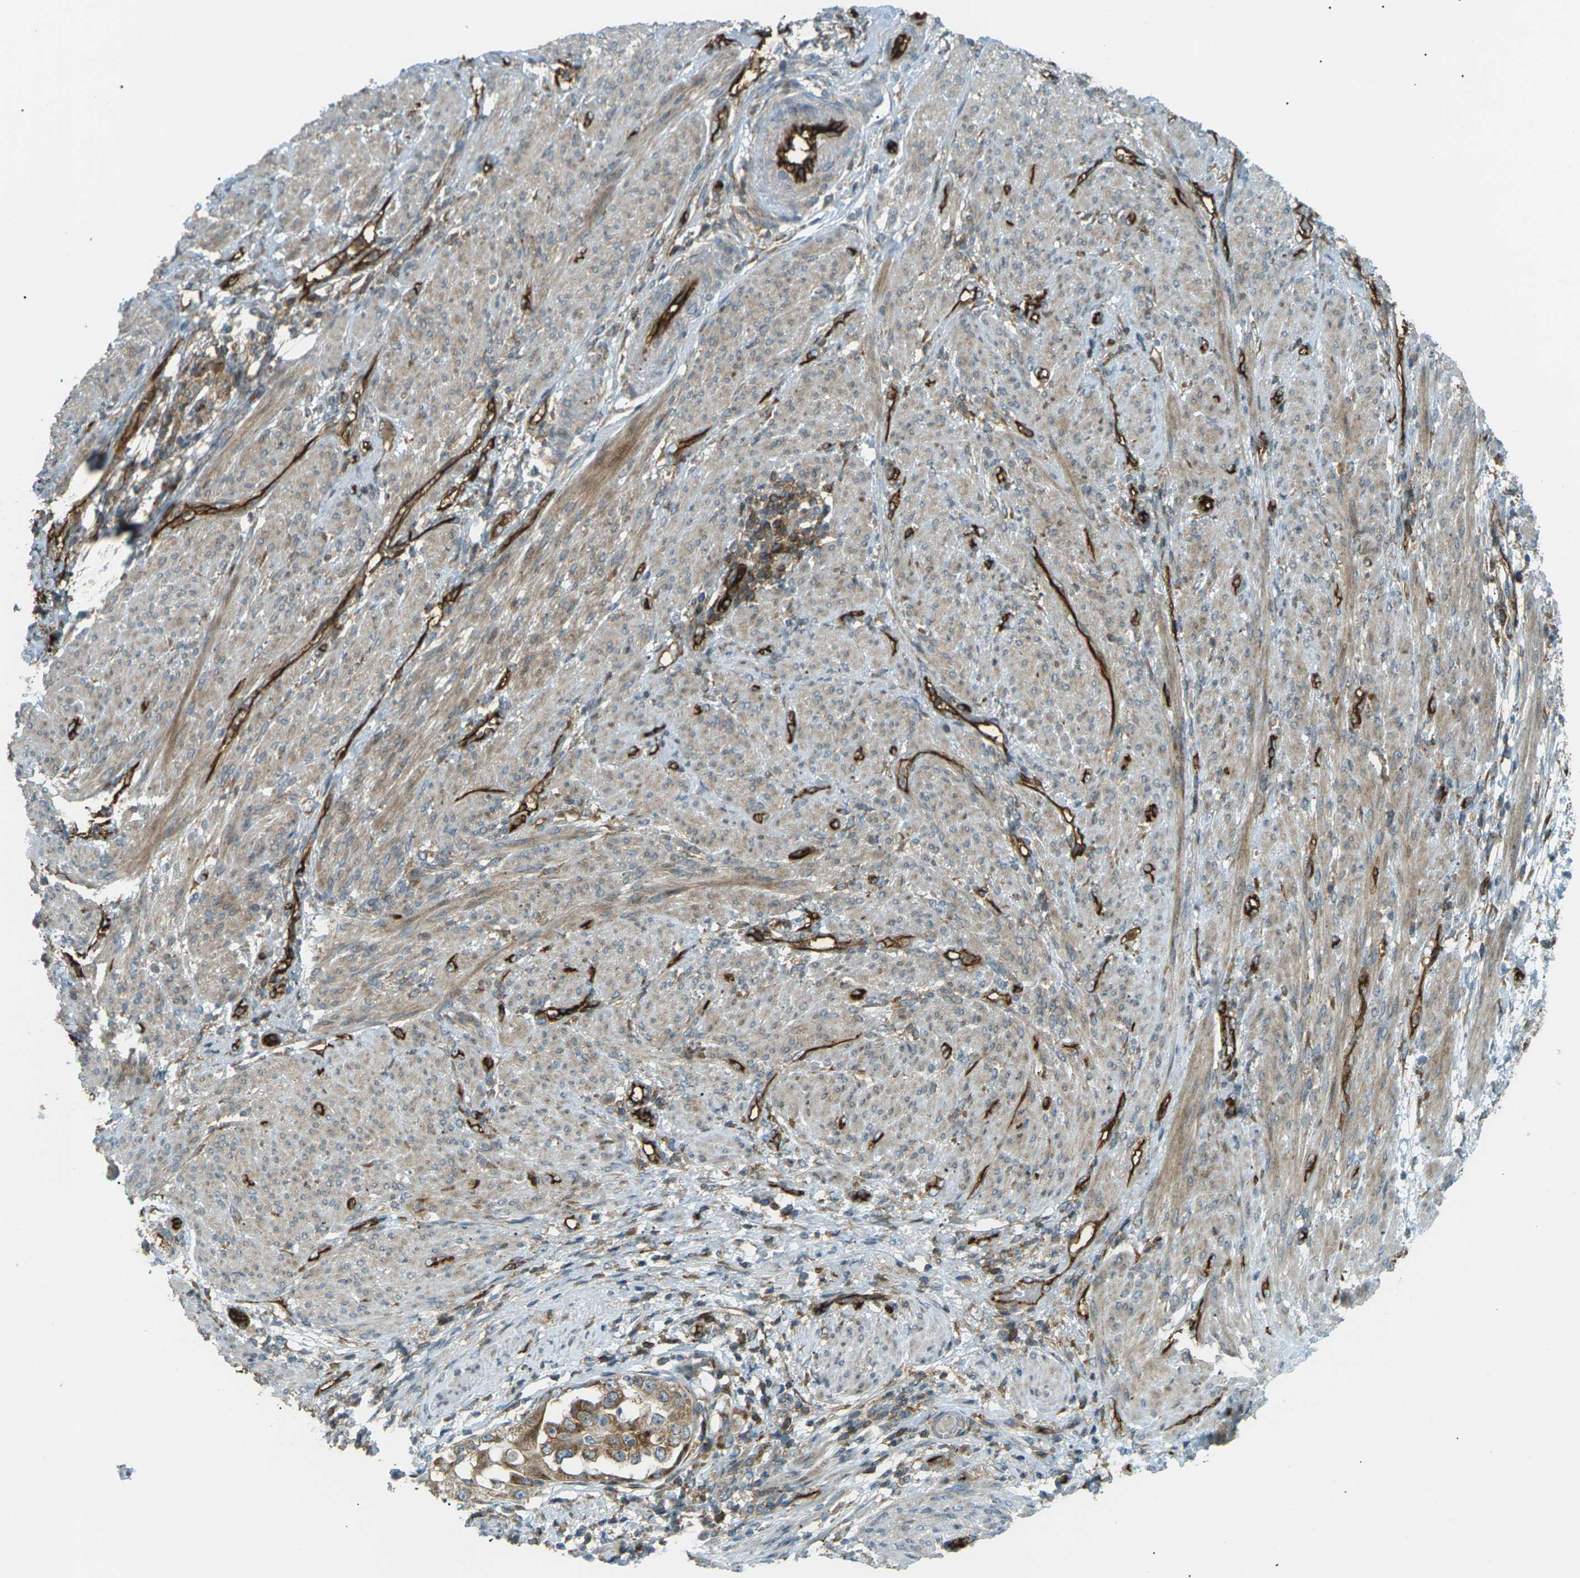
{"staining": {"intensity": "moderate", "quantity": ">75%", "location": "cytoplasmic/membranous"}, "tissue": "endometrial cancer", "cell_type": "Tumor cells", "image_type": "cancer", "snomed": [{"axis": "morphology", "description": "Adenocarcinoma, NOS"}, {"axis": "topography", "description": "Endometrium"}], "caption": "This is a histology image of immunohistochemistry staining of endometrial cancer, which shows moderate positivity in the cytoplasmic/membranous of tumor cells.", "gene": "S1PR1", "patient": {"sex": "female", "age": 85}}